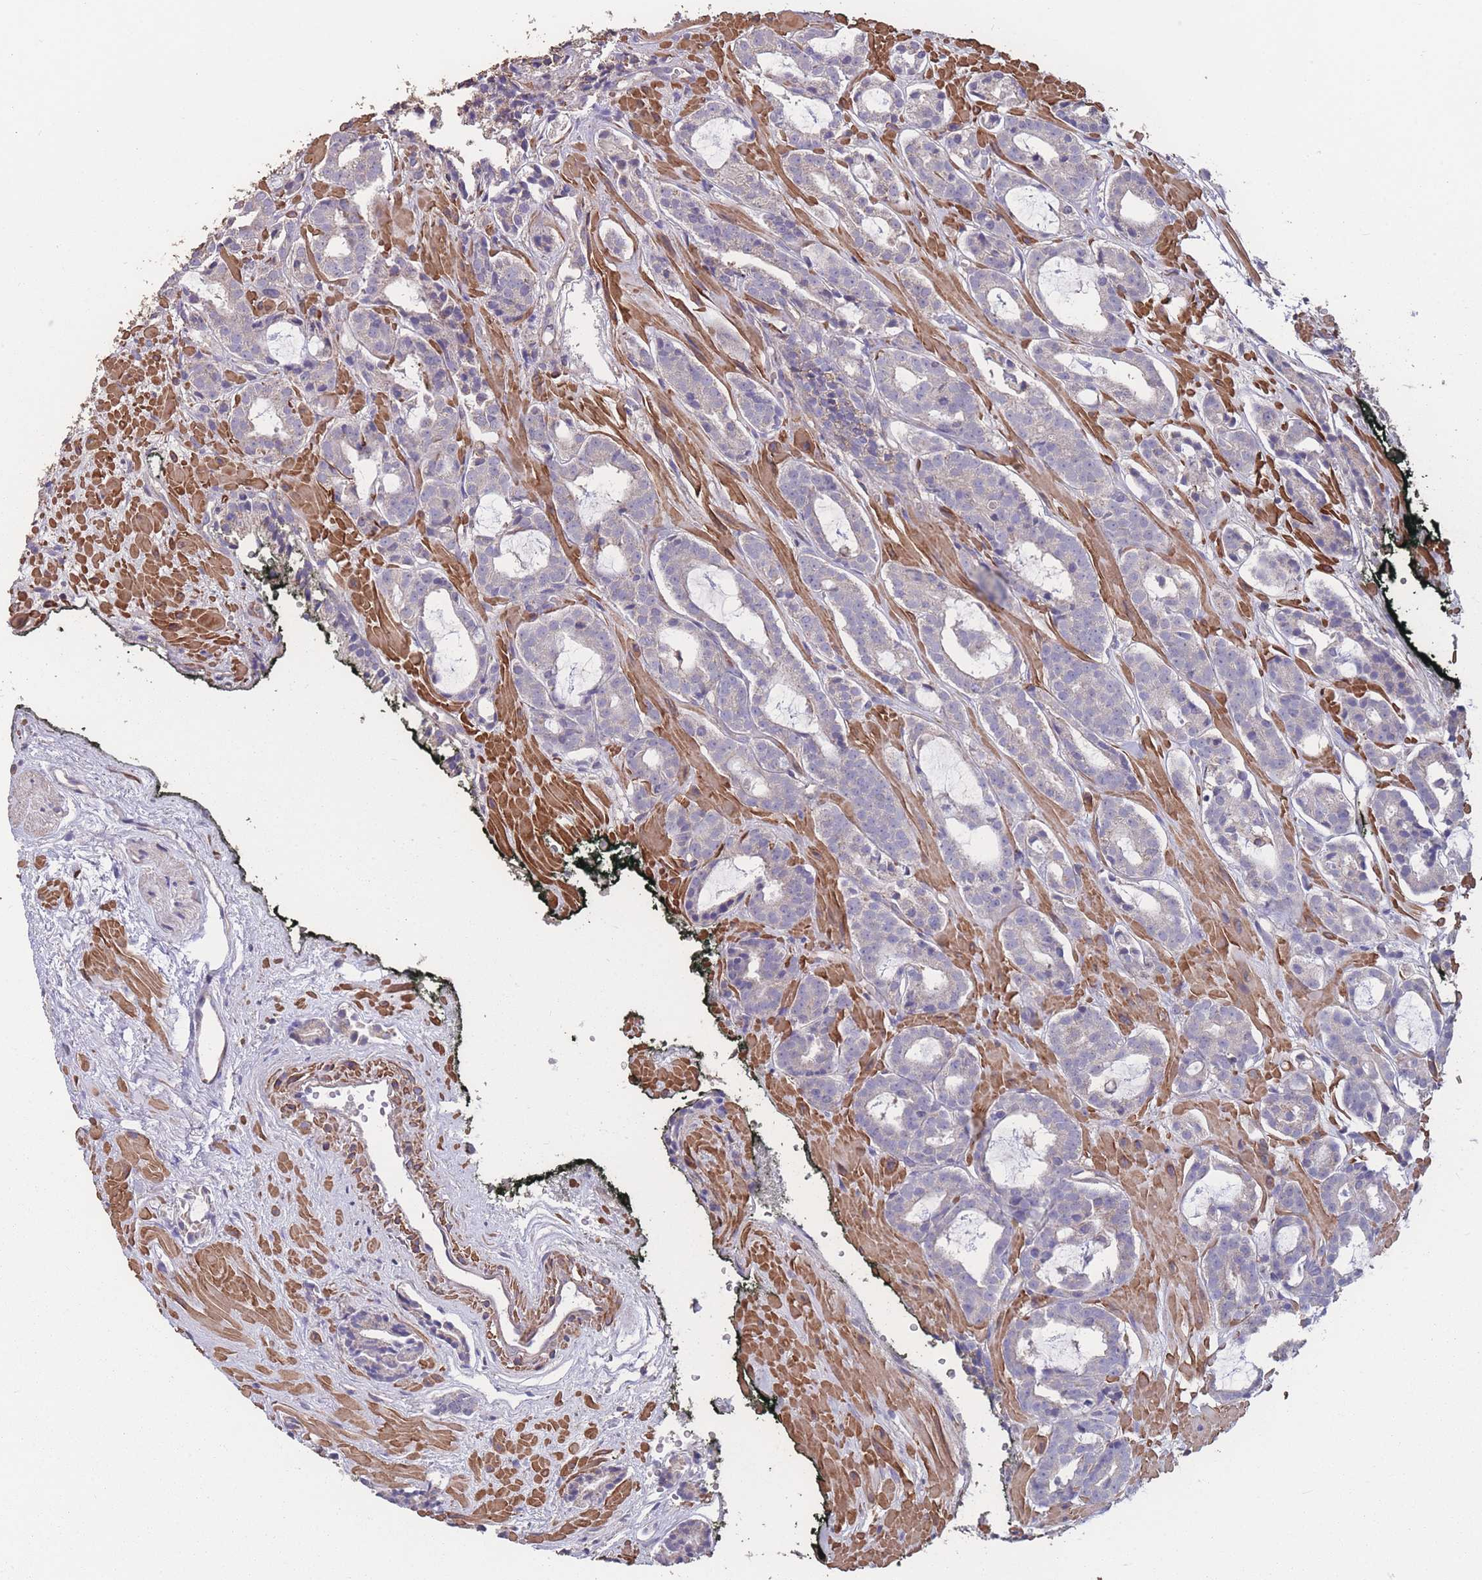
{"staining": {"intensity": "negative", "quantity": "none", "location": "none"}, "tissue": "prostate cancer", "cell_type": "Tumor cells", "image_type": "cancer", "snomed": [{"axis": "morphology", "description": "Adenocarcinoma, High grade"}, {"axis": "topography", "description": "Prostate"}], "caption": "A high-resolution micrograph shows immunohistochemistry (IHC) staining of prostate cancer, which reveals no significant expression in tumor cells. (DAB (3,3'-diaminobenzidine) IHC visualized using brightfield microscopy, high magnification).", "gene": "NUDT21", "patient": {"sex": "male", "age": 71}}